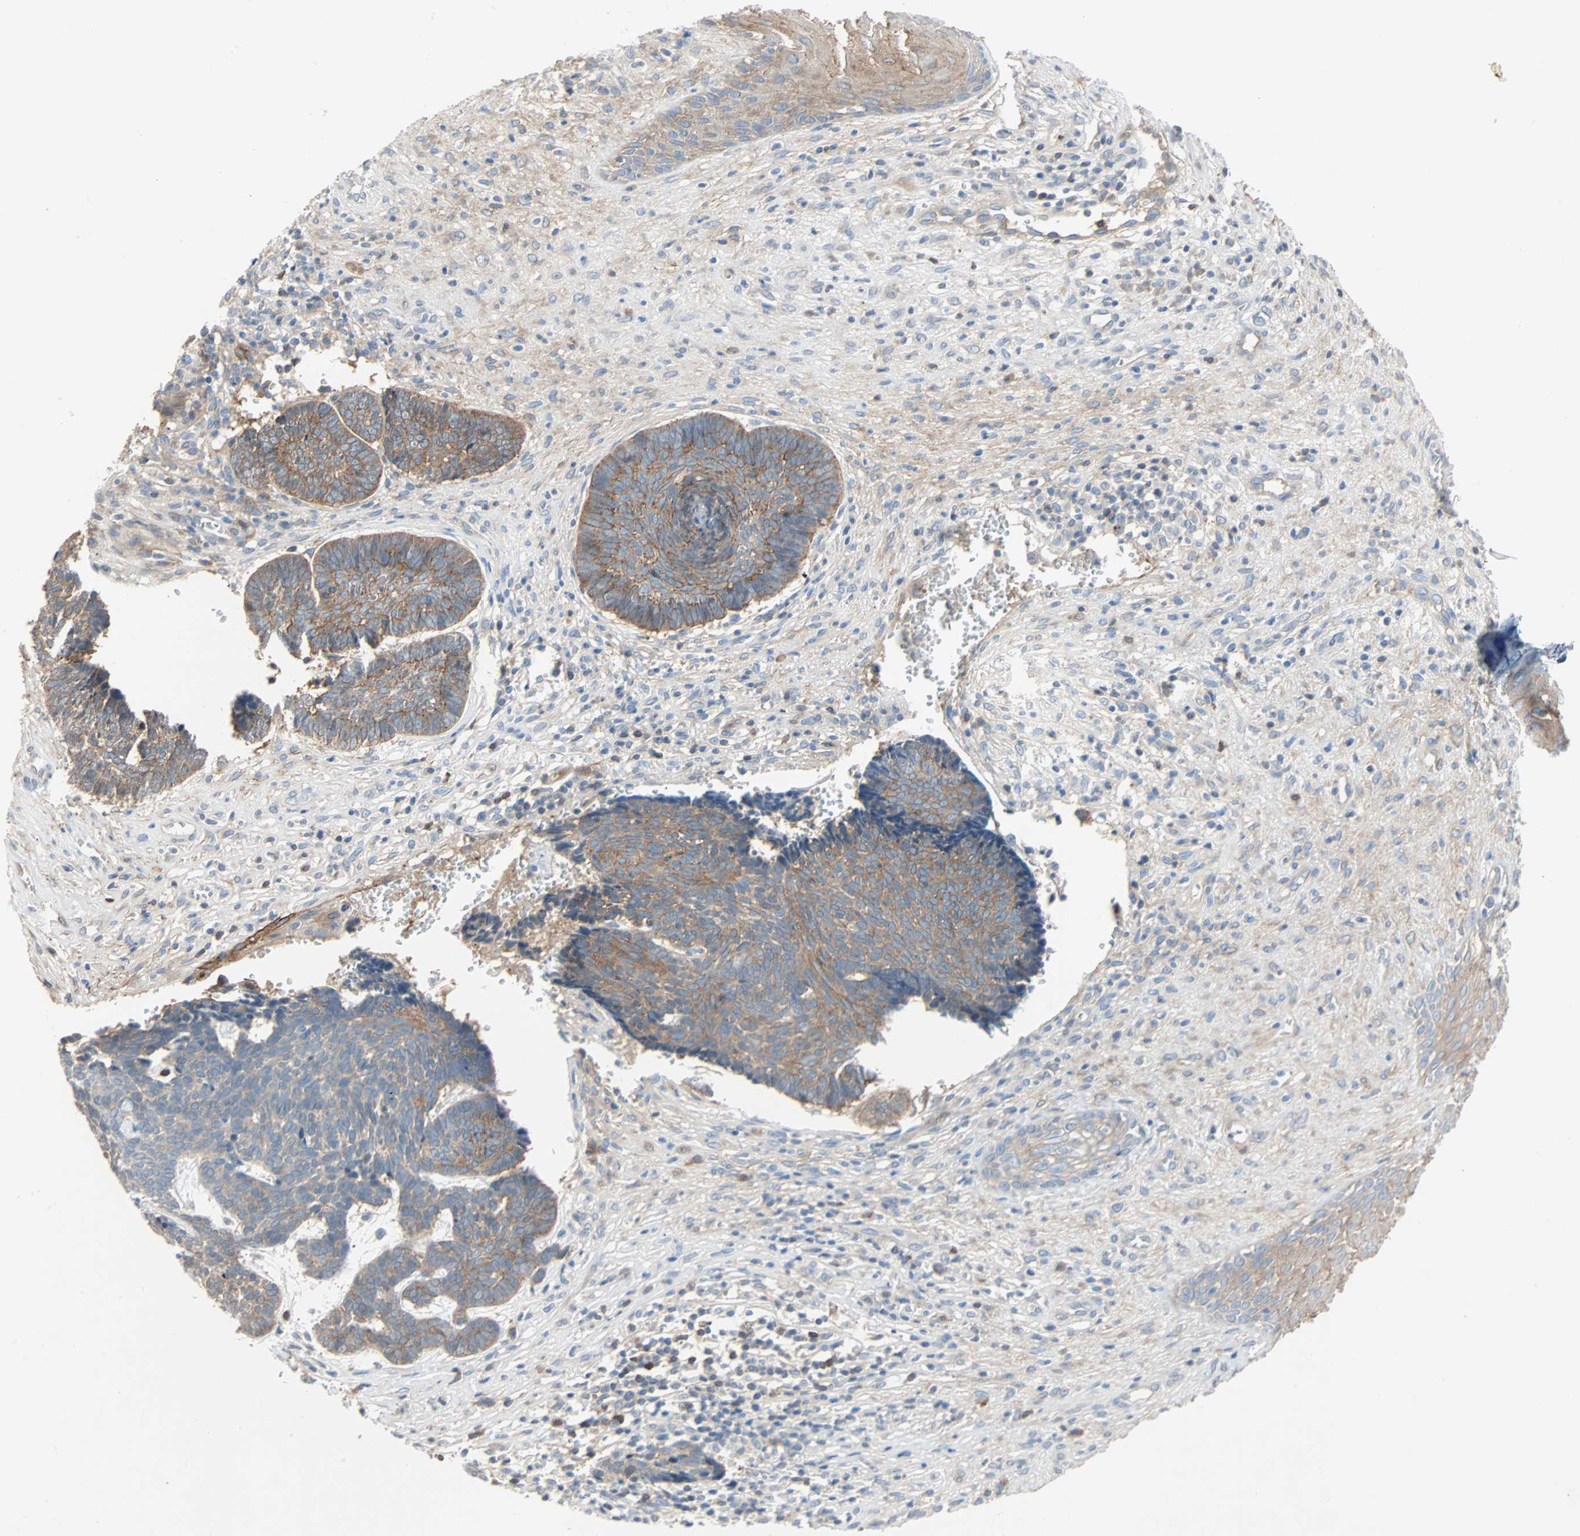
{"staining": {"intensity": "strong", "quantity": ">75%", "location": "cytoplasmic/membranous"}, "tissue": "skin cancer", "cell_type": "Tumor cells", "image_type": "cancer", "snomed": [{"axis": "morphology", "description": "Basal cell carcinoma"}, {"axis": "topography", "description": "Skin"}], "caption": "Immunohistochemical staining of skin basal cell carcinoma shows strong cytoplasmic/membranous protein positivity in about >75% of tumor cells.", "gene": "TNFRSF12A", "patient": {"sex": "male", "age": 84}}